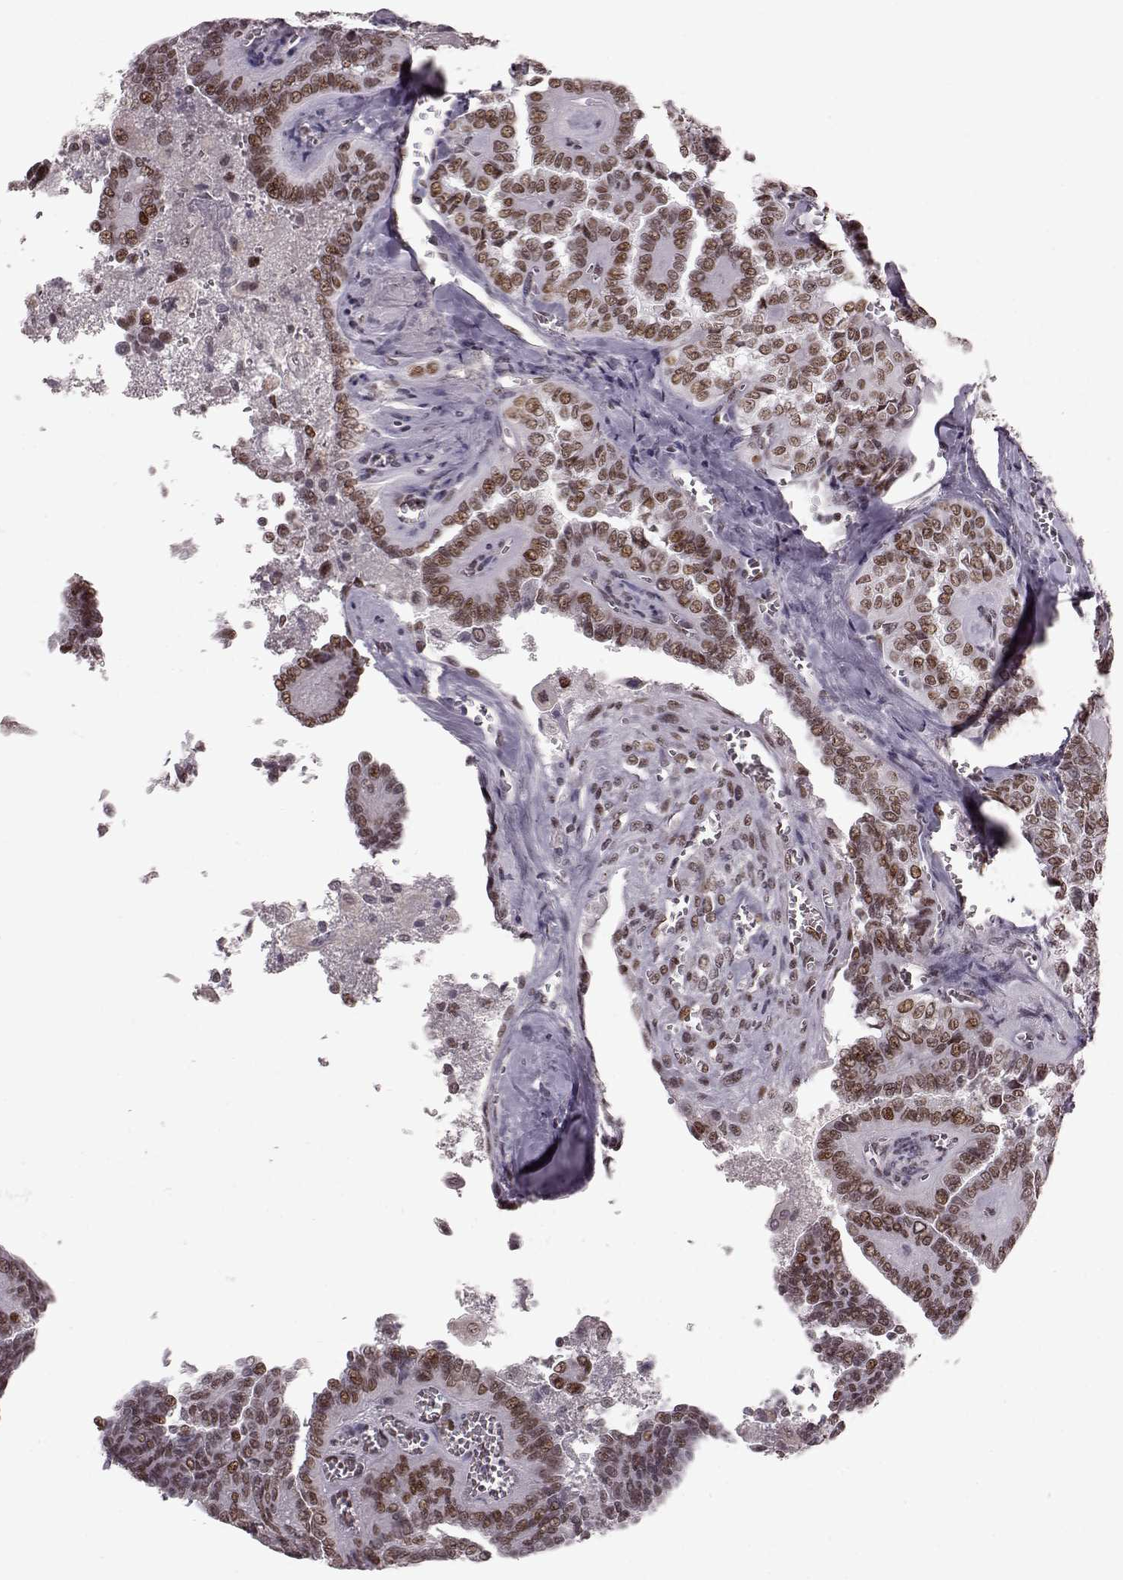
{"staining": {"intensity": "moderate", "quantity": ">75%", "location": "nuclear"}, "tissue": "thyroid cancer", "cell_type": "Tumor cells", "image_type": "cancer", "snomed": [{"axis": "morphology", "description": "Papillary adenocarcinoma, NOS"}, {"axis": "topography", "description": "Thyroid gland"}], "caption": "An IHC micrograph of neoplastic tissue is shown. Protein staining in brown shows moderate nuclear positivity in thyroid cancer (papillary adenocarcinoma) within tumor cells.", "gene": "NR2C1", "patient": {"sex": "female", "age": 41}}